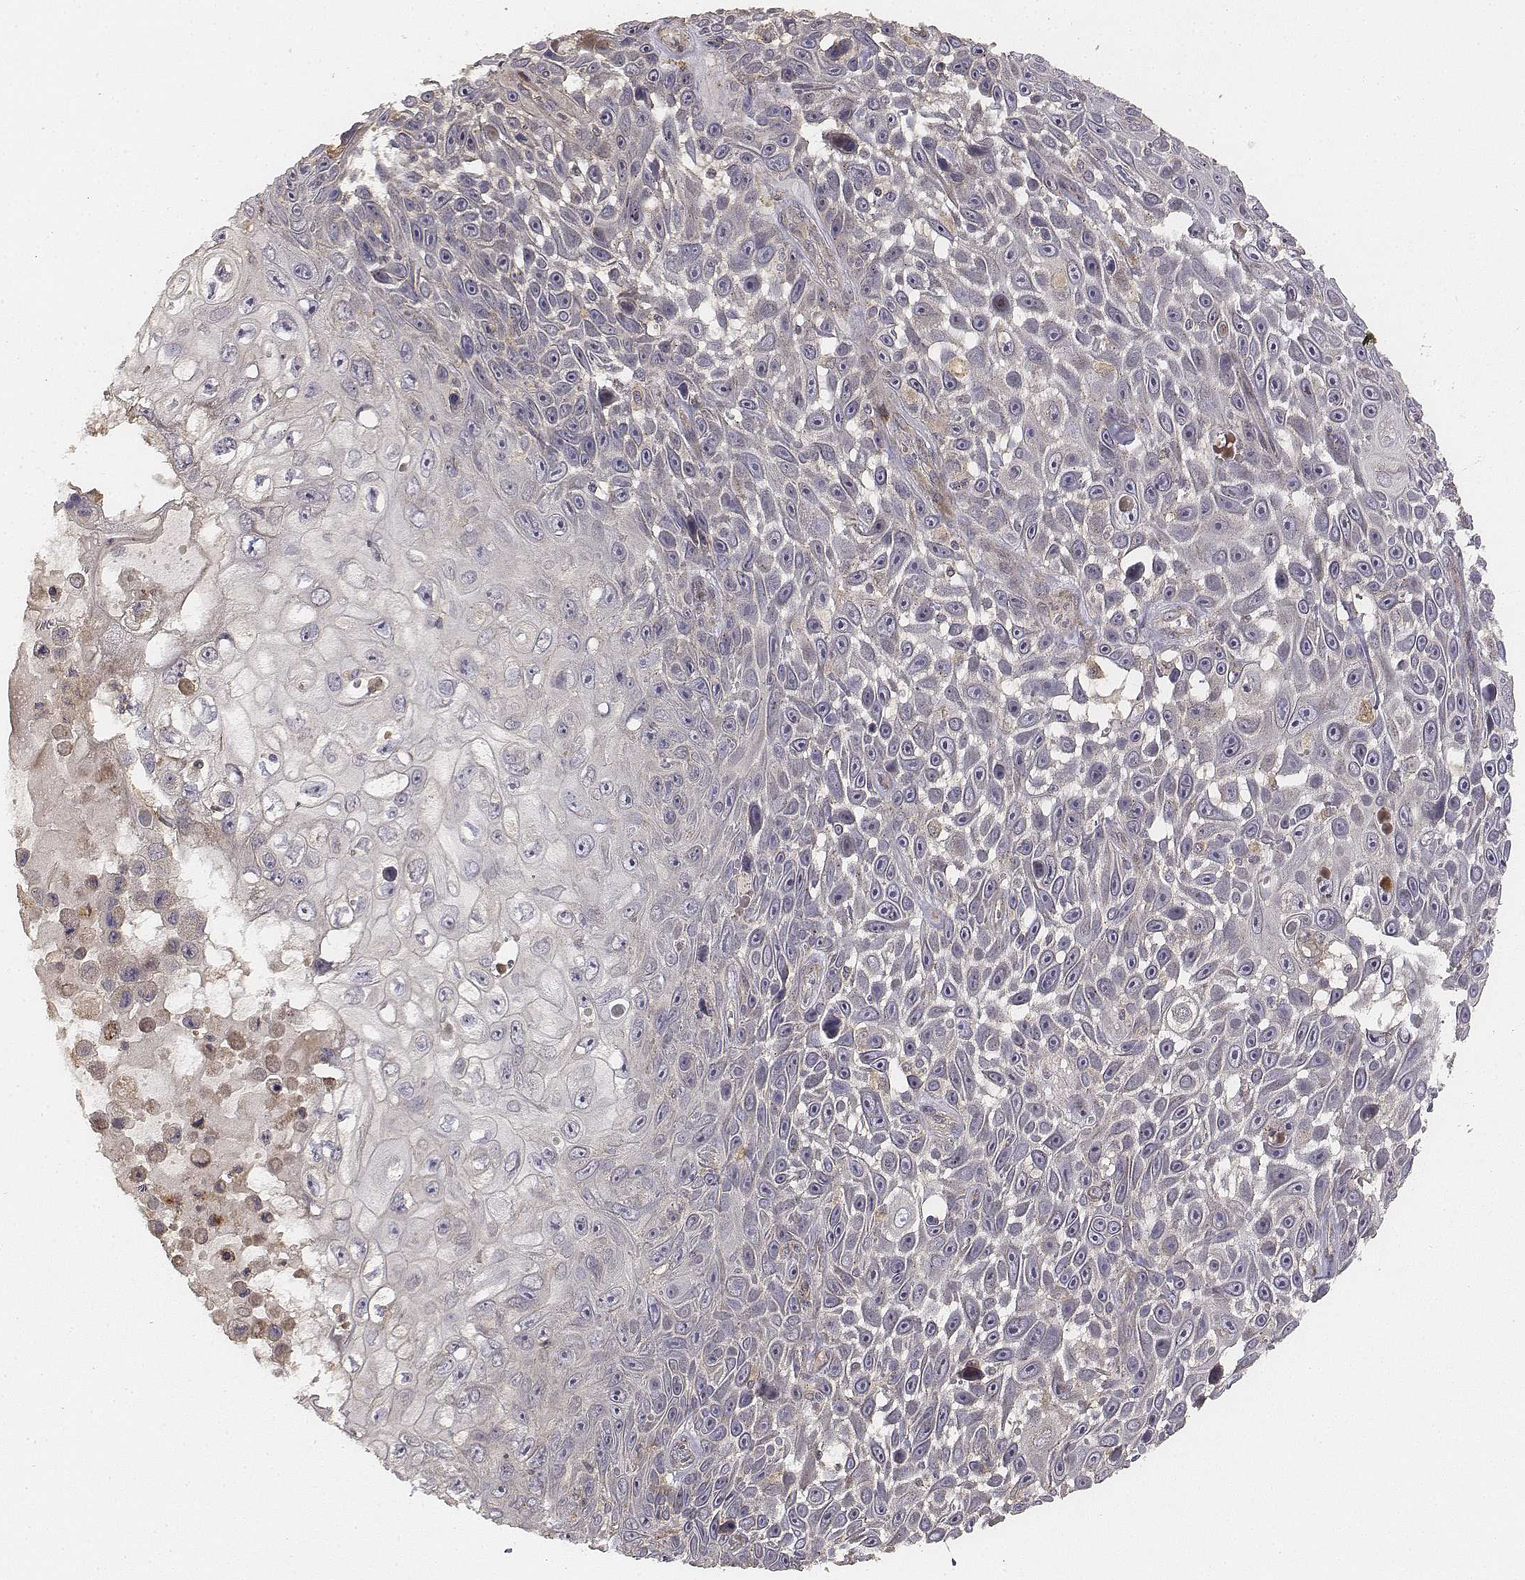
{"staining": {"intensity": "negative", "quantity": "none", "location": "none"}, "tissue": "skin cancer", "cell_type": "Tumor cells", "image_type": "cancer", "snomed": [{"axis": "morphology", "description": "Squamous cell carcinoma, NOS"}, {"axis": "topography", "description": "Skin"}], "caption": "Protein analysis of skin squamous cell carcinoma reveals no significant expression in tumor cells.", "gene": "FBXO21", "patient": {"sex": "male", "age": 82}}